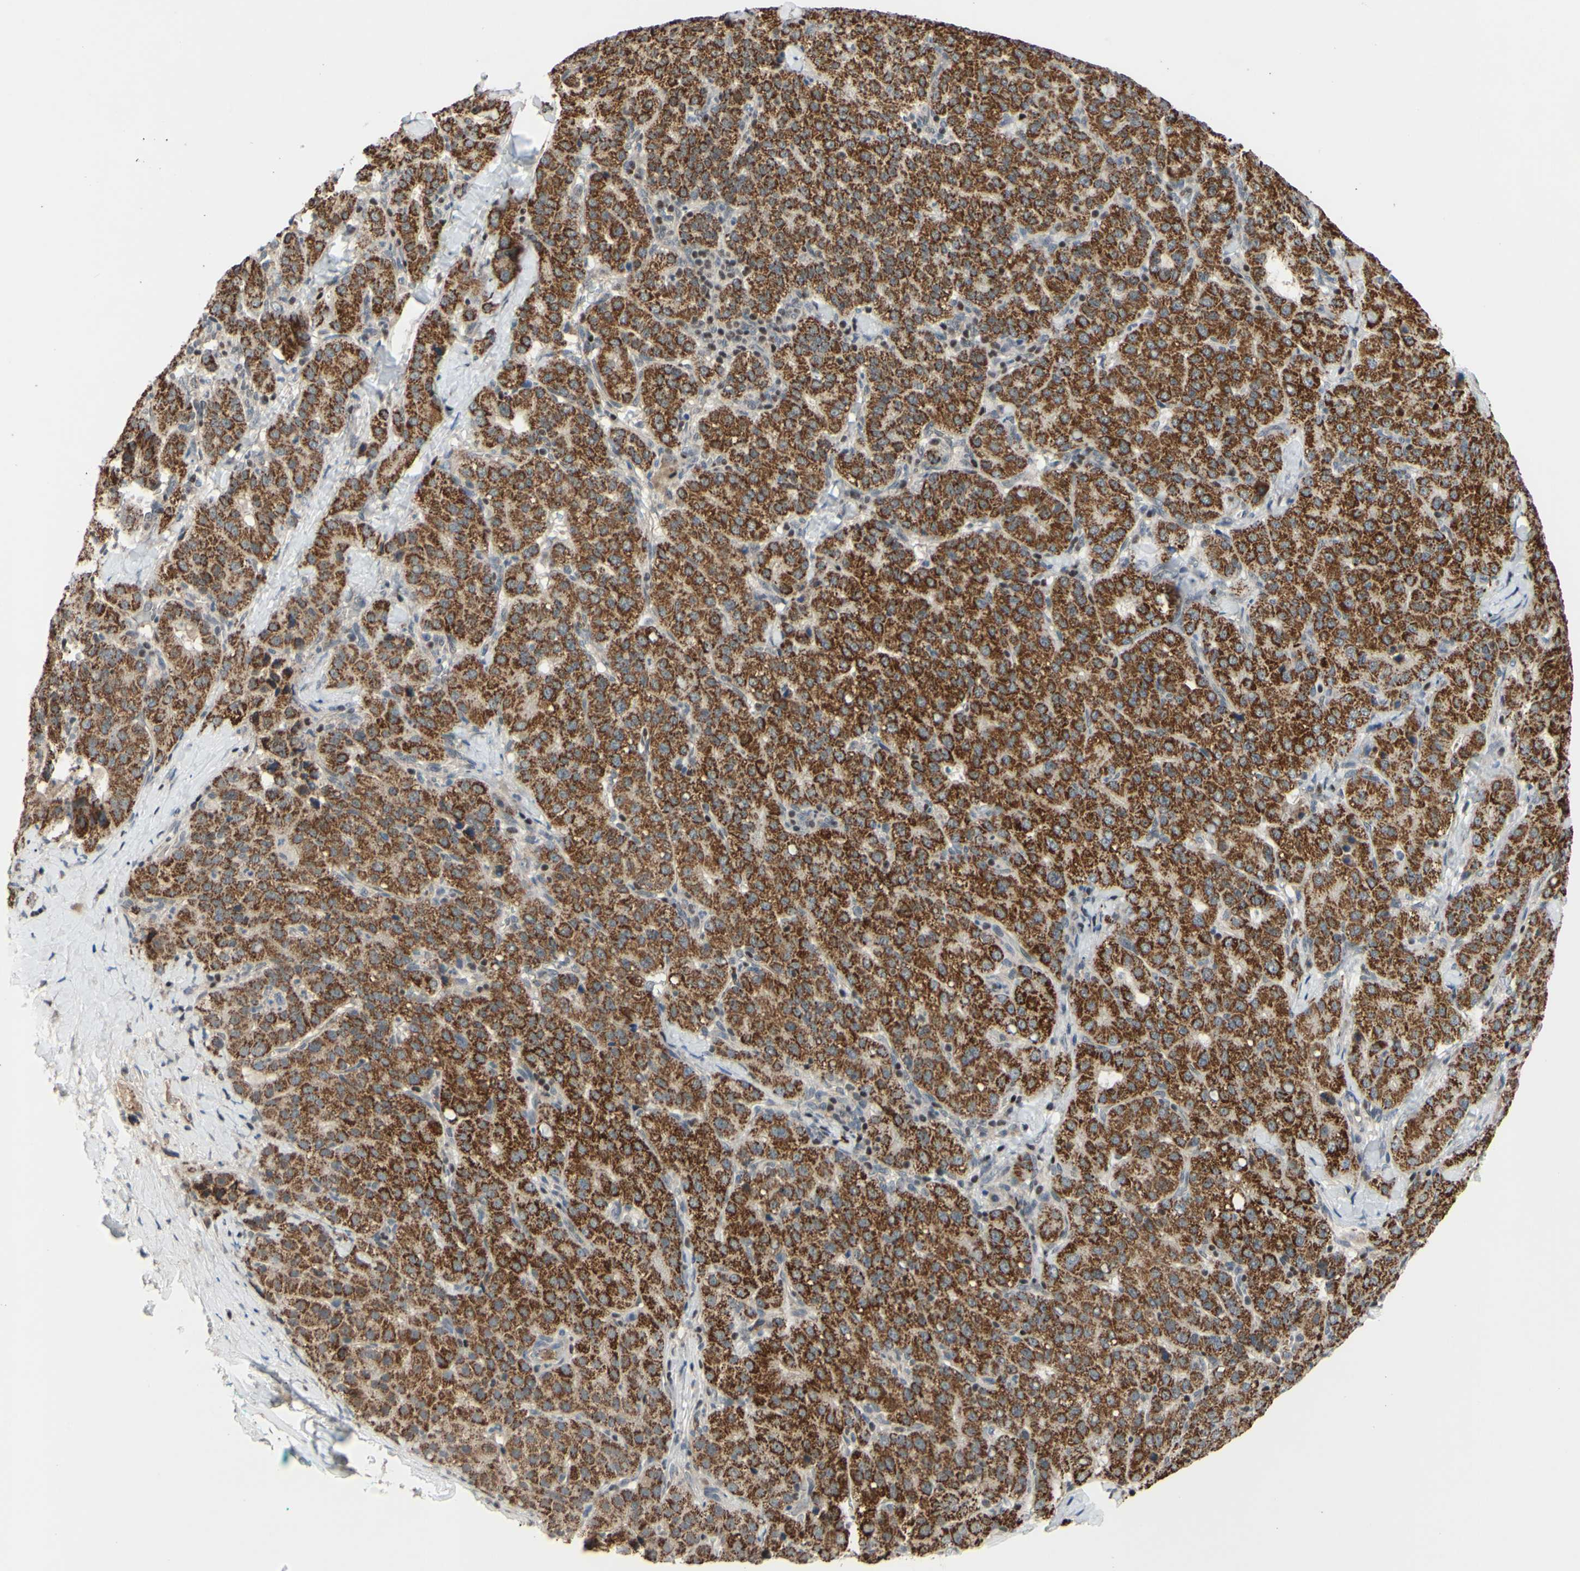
{"staining": {"intensity": "moderate", "quantity": ">75%", "location": "cytoplasmic/membranous"}, "tissue": "liver cancer", "cell_type": "Tumor cells", "image_type": "cancer", "snomed": [{"axis": "morphology", "description": "Carcinoma, Hepatocellular, NOS"}, {"axis": "topography", "description": "Liver"}], "caption": "Immunohistochemistry of liver hepatocellular carcinoma displays medium levels of moderate cytoplasmic/membranous positivity in about >75% of tumor cells.", "gene": "SP4", "patient": {"sex": "male", "age": 65}}